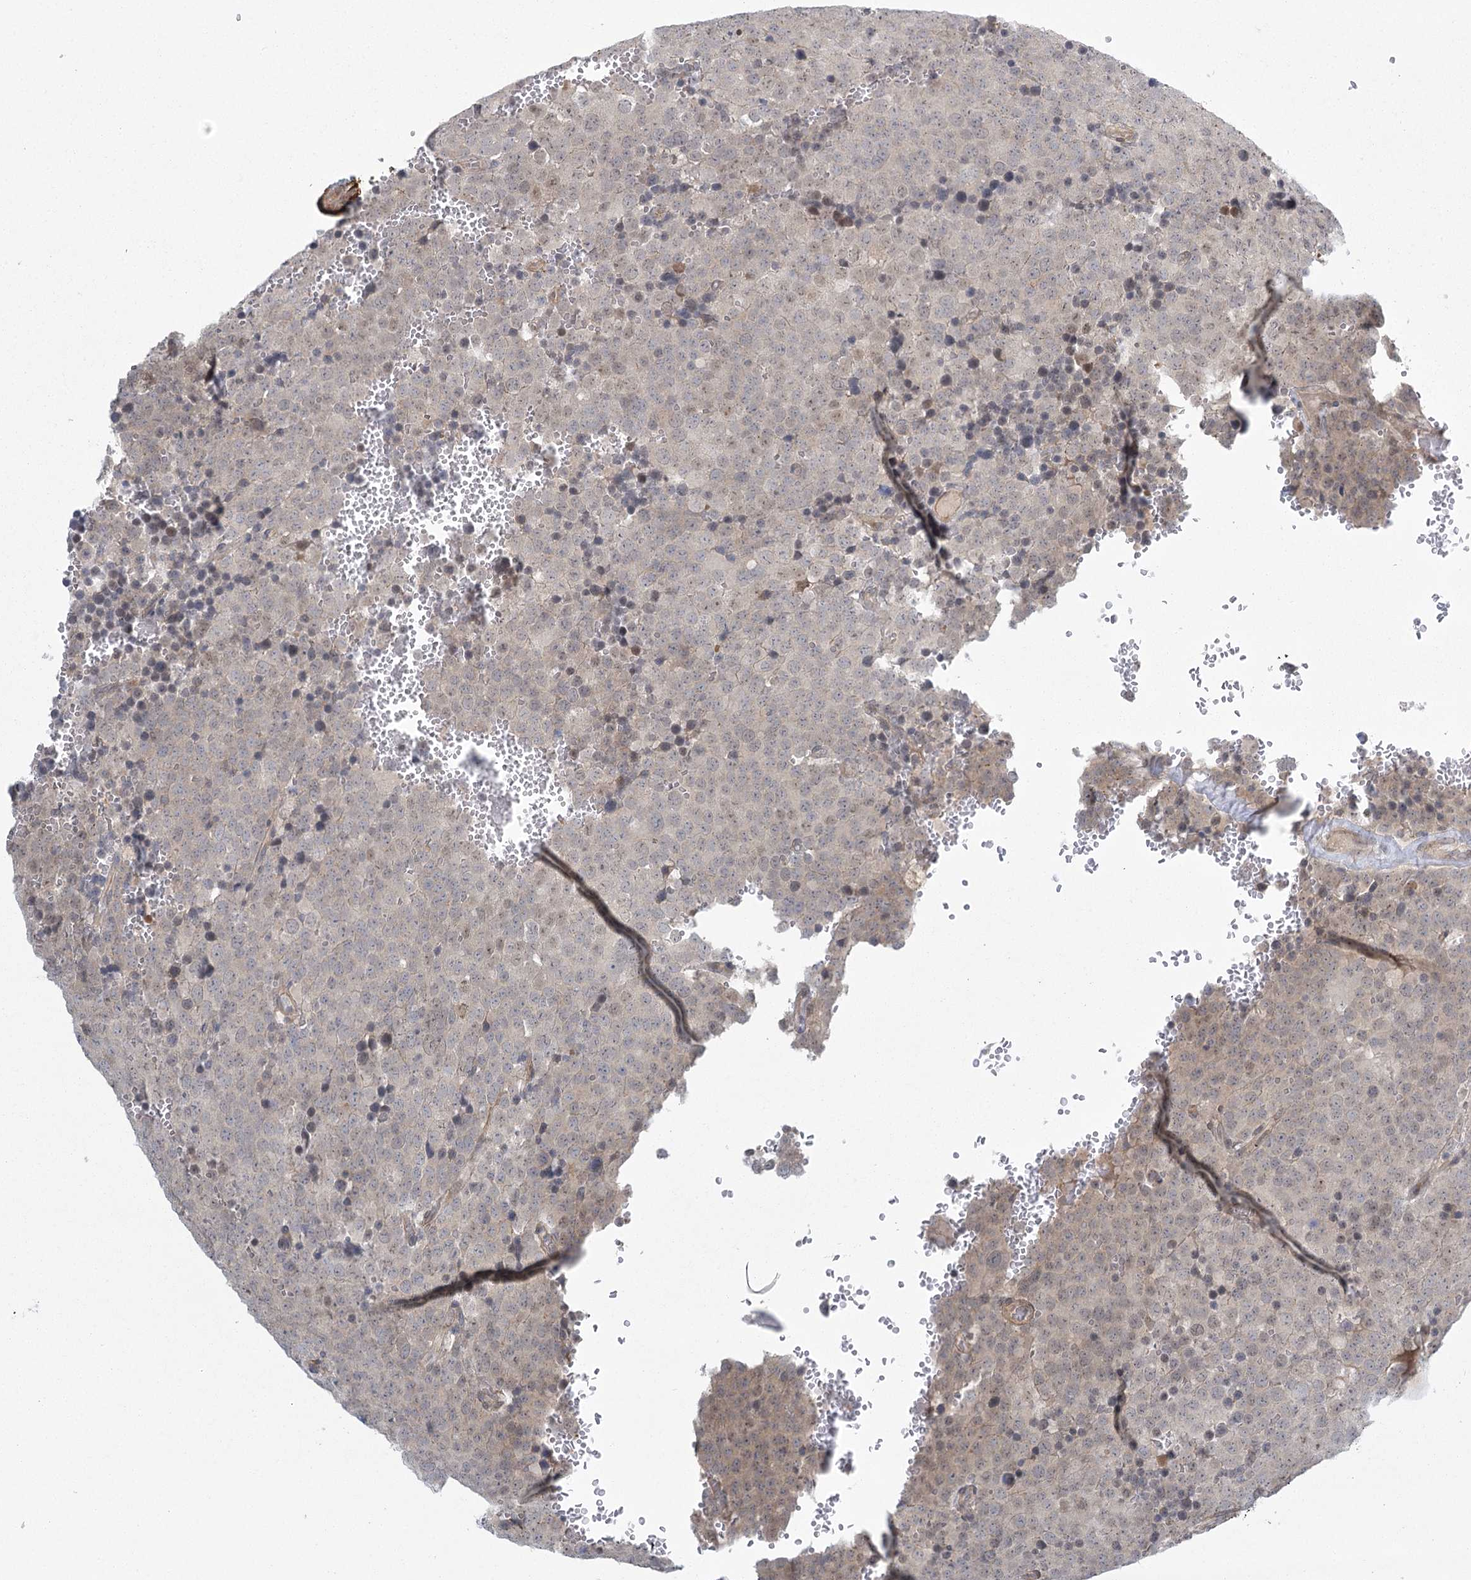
{"staining": {"intensity": "negative", "quantity": "none", "location": "none"}, "tissue": "testis cancer", "cell_type": "Tumor cells", "image_type": "cancer", "snomed": [{"axis": "morphology", "description": "Seminoma, NOS"}, {"axis": "topography", "description": "Testis"}], "caption": "High power microscopy histopathology image of an immunohistochemistry micrograph of testis cancer (seminoma), revealing no significant staining in tumor cells.", "gene": "MED28", "patient": {"sex": "male", "age": 71}}